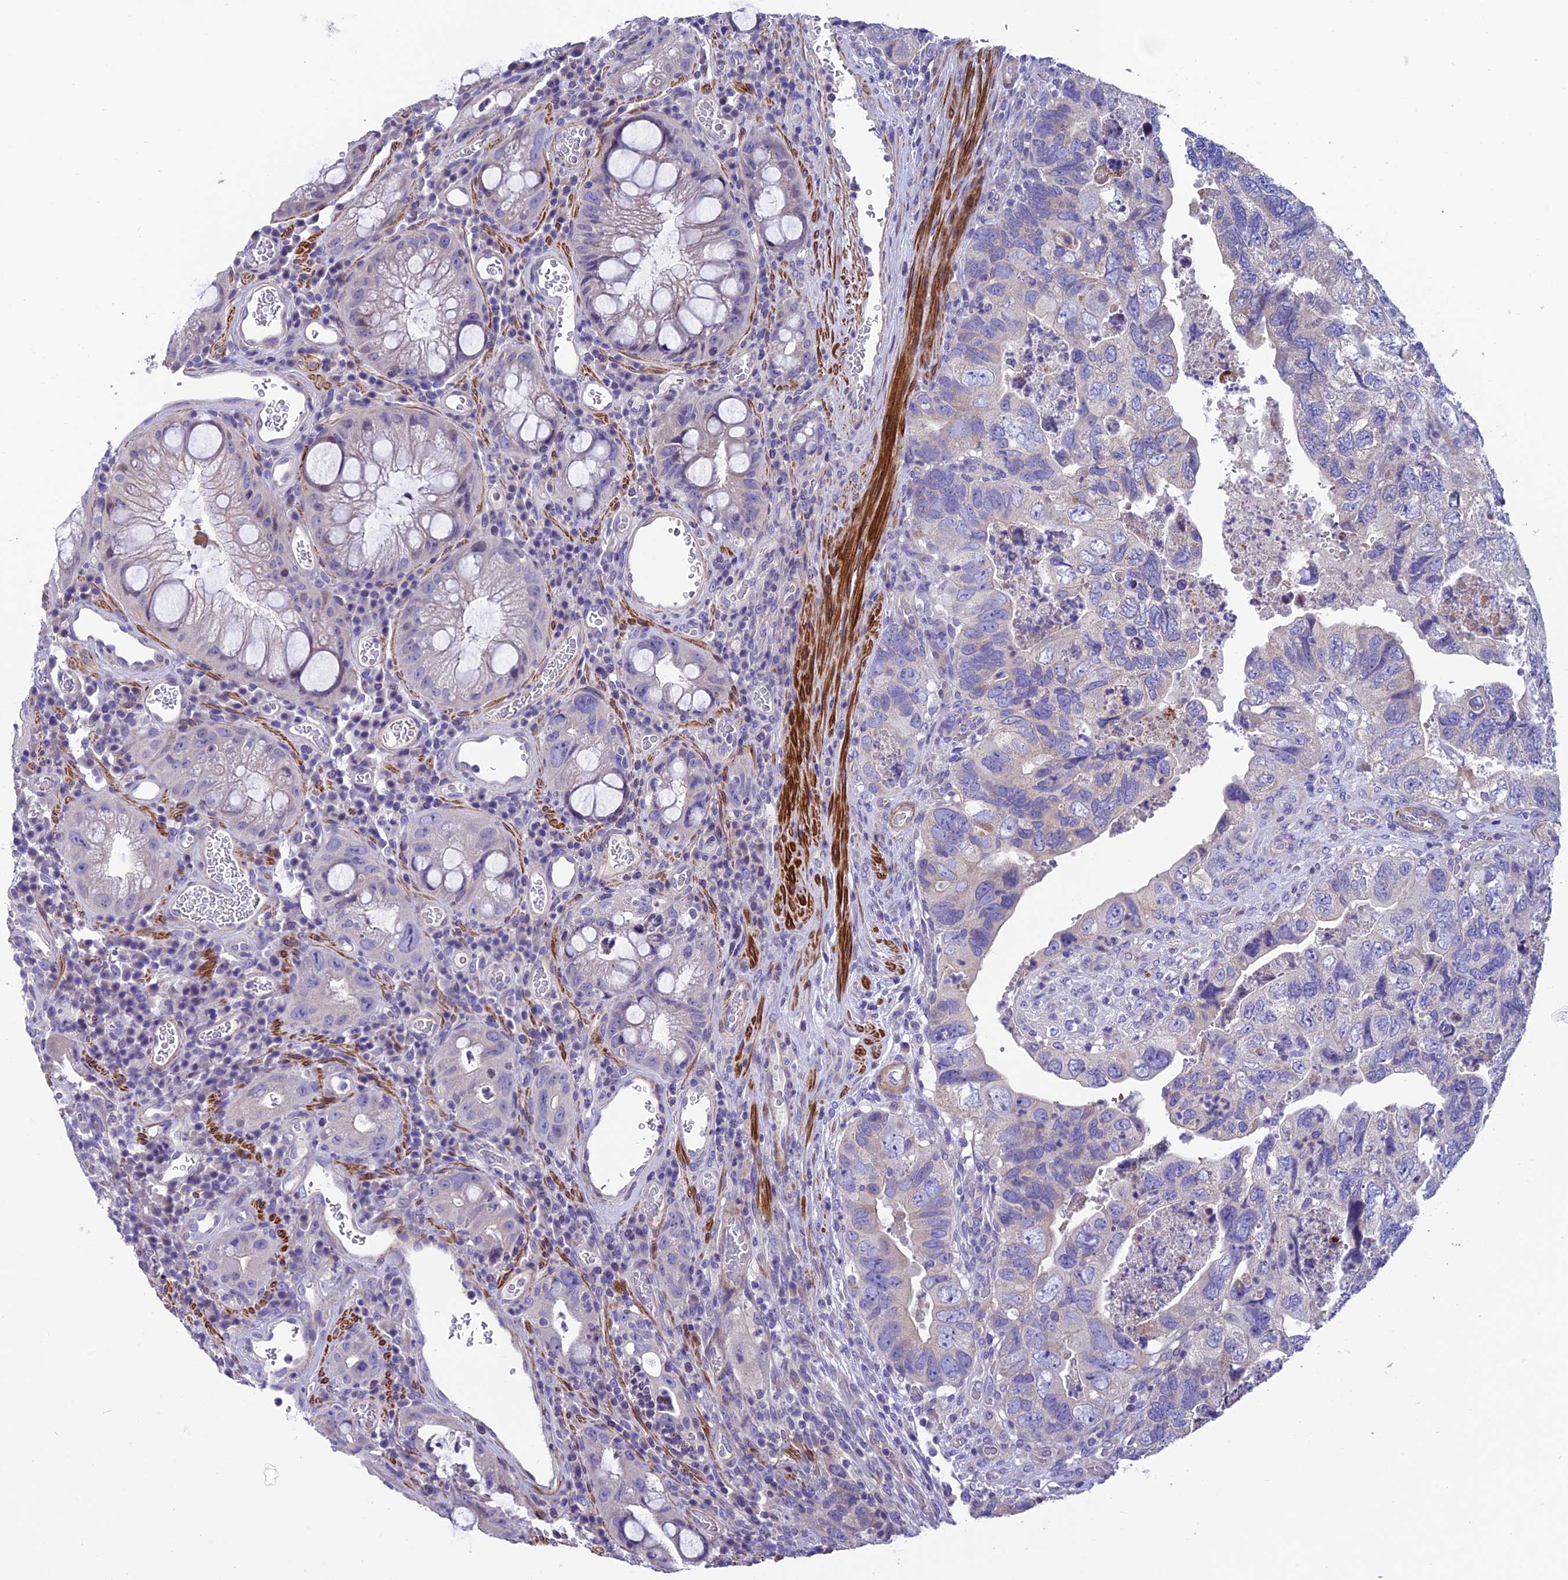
{"staining": {"intensity": "negative", "quantity": "none", "location": "none"}, "tissue": "colorectal cancer", "cell_type": "Tumor cells", "image_type": "cancer", "snomed": [{"axis": "morphology", "description": "Adenocarcinoma, NOS"}, {"axis": "topography", "description": "Rectum"}], "caption": "Immunohistochemistry (IHC) histopathology image of human colorectal cancer stained for a protein (brown), which displays no positivity in tumor cells. Brightfield microscopy of IHC stained with DAB (3,3'-diaminobenzidine) (brown) and hematoxylin (blue), captured at high magnification.", "gene": "FAM178B", "patient": {"sex": "male", "age": 63}}